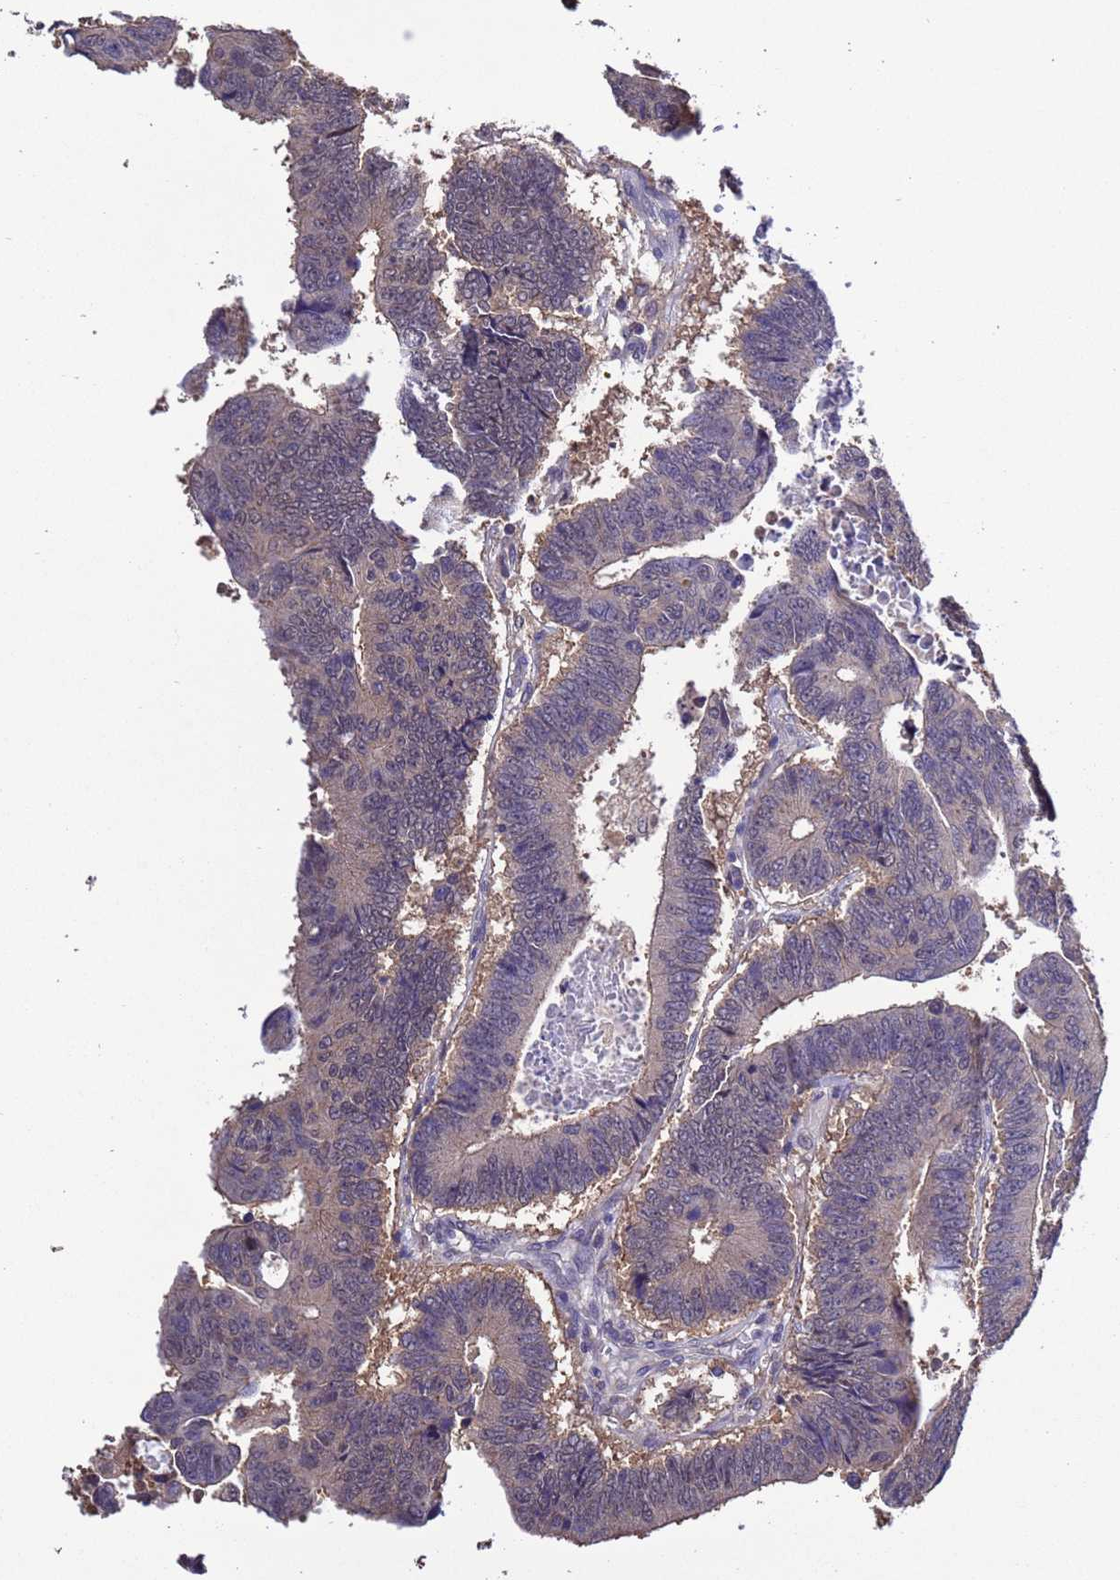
{"staining": {"intensity": "weak", "quantity": "<25%", "location": "cytoplasmic/membranous"}, "tissue": "colorectal cancer", "cell_type": "Tumor cells", "image_type": "cancer", "snomed": [{"axis": "morphology", "description": "Adenocarcinoma, NOS"}, {"axis": "topography", "description": "Rectum"}], "caption": "This is an IHC photomicrograph of human colorectal cancer (adenocarcinoma). There is no staining in tumor cells.", "gene": "ZFP69B", "patient": {"sex": "male", "age": 84}}